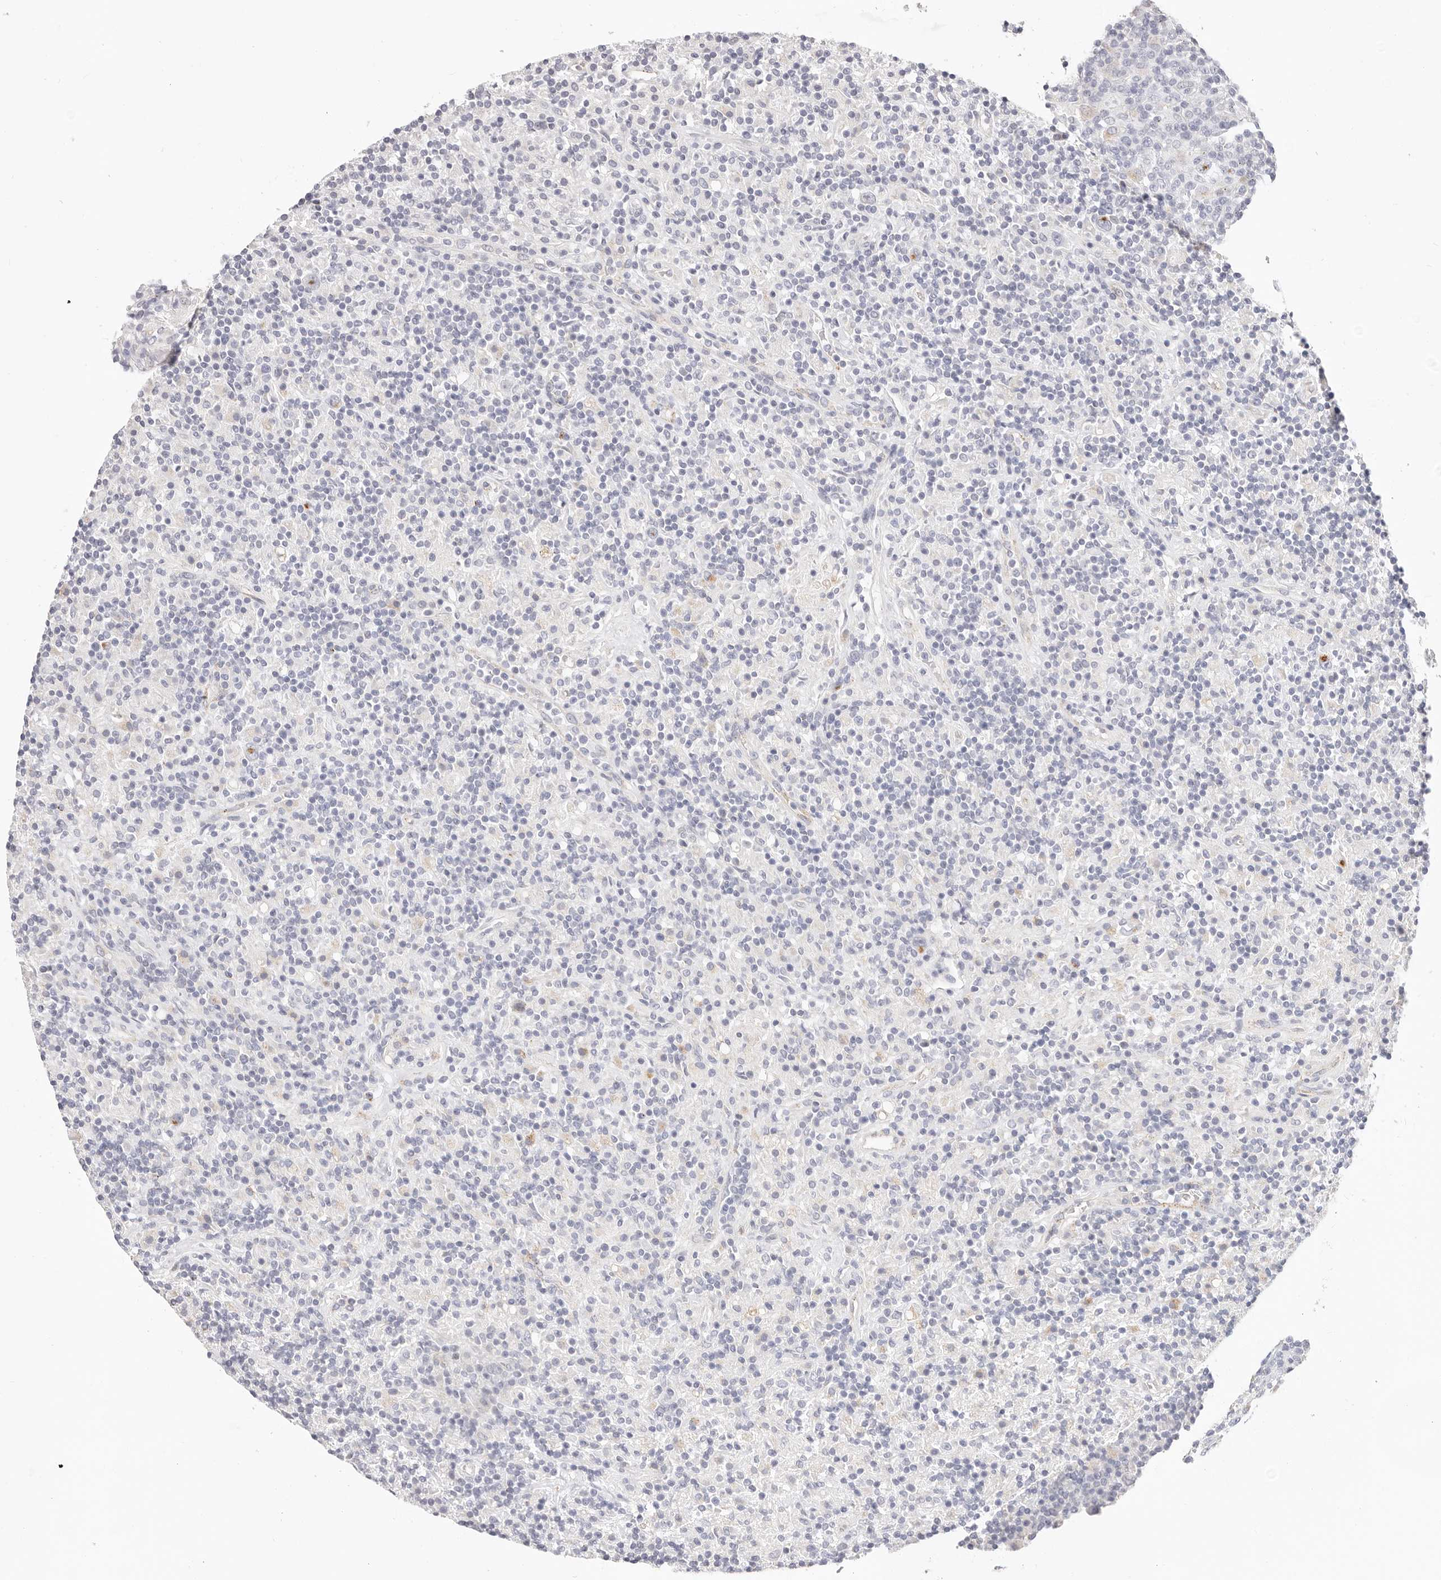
{"staining": {"intensity": "negative", "quantity": "none", "location": "none"}, "tissue": "lymphoma", "cell_type": "Tumor cells", "image_type": "cancer", "snomed": [{"axis": "morphology", "description": "Hodgkin's disease, NOS"}, {"axis": "topography", "description": "Lymph node"}], "caption": "Histopathology image shows no significant protein staining in tumor cells of lymphoma.", "gene": "STKLD1", "patient": {"sex": "male", "age": 70}}